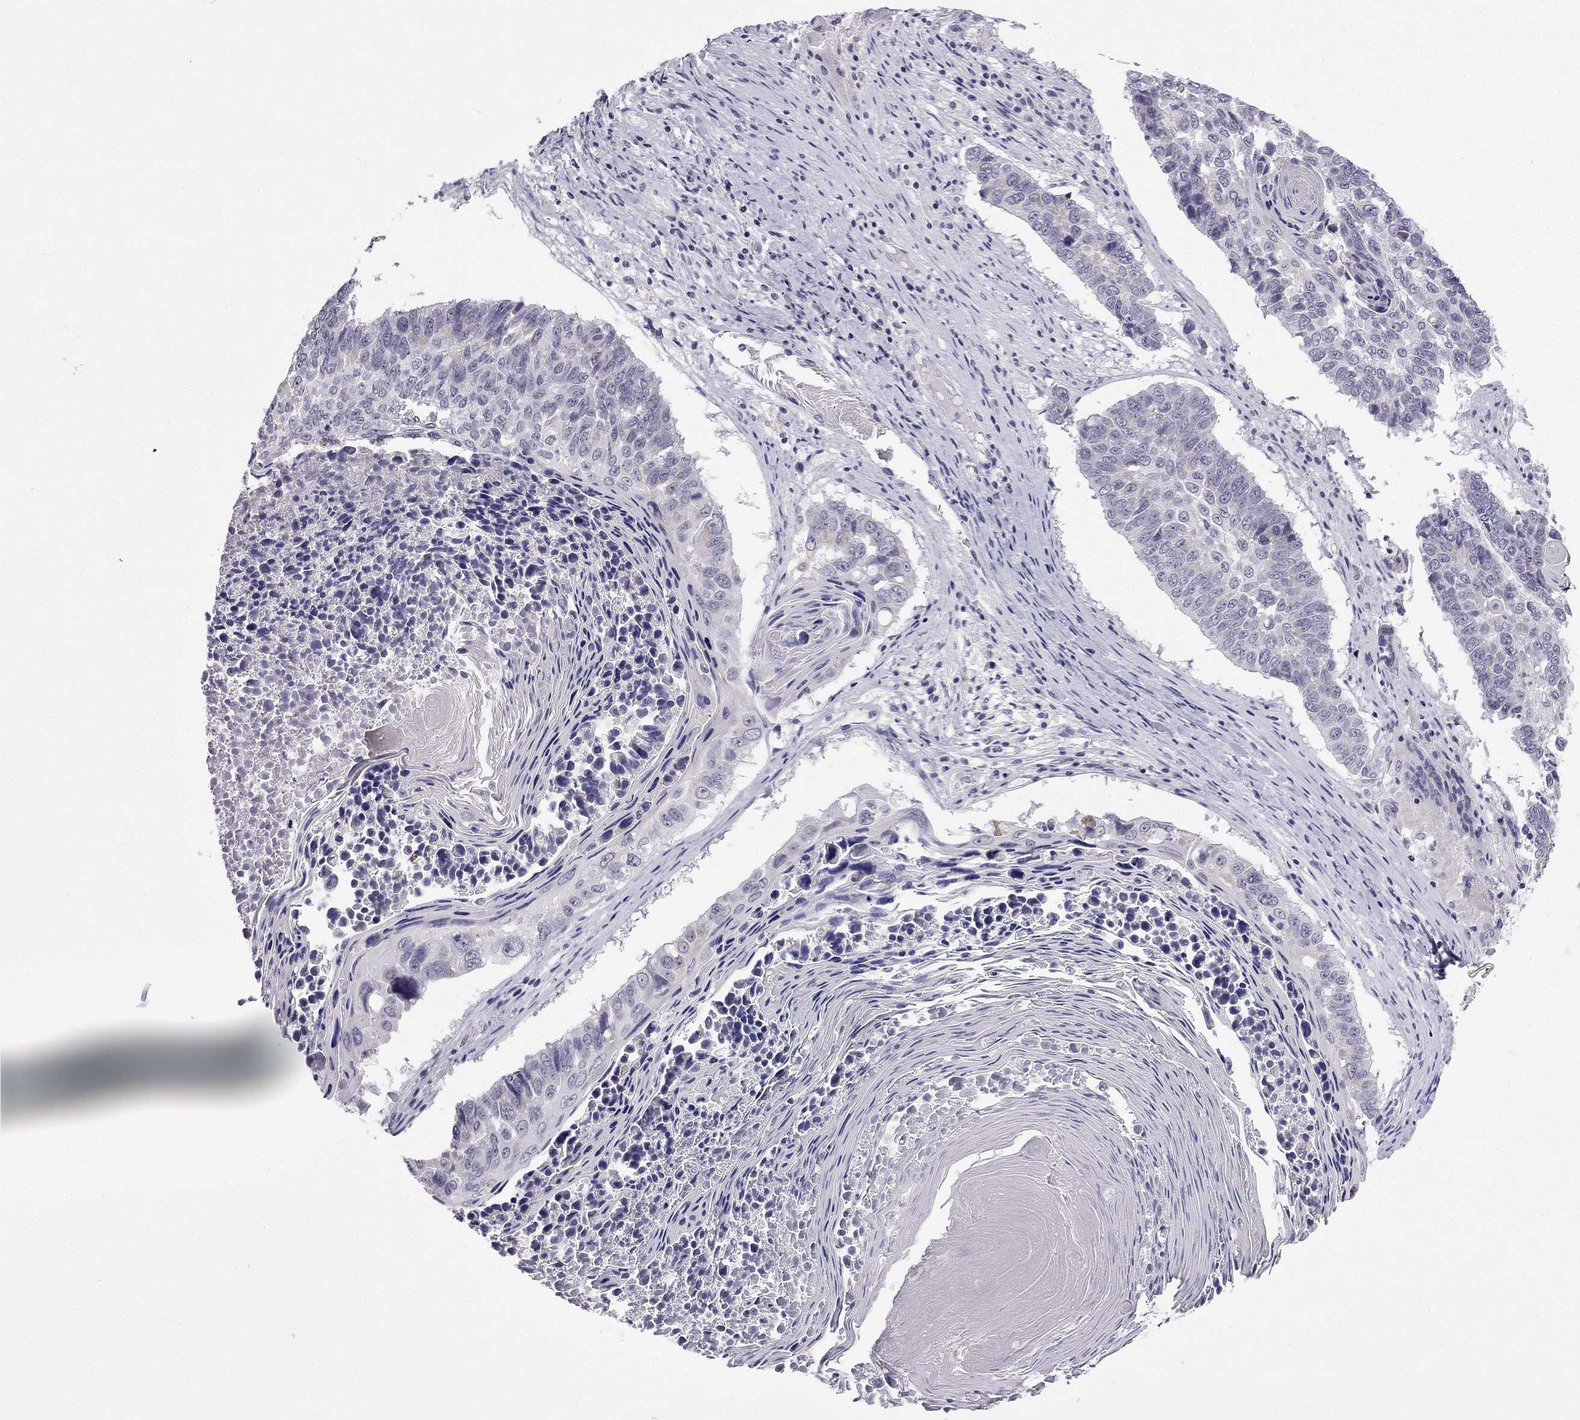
{"staining": {"intensity": "negative", "quantity": "none", "location": "none"}, "tissue": "lung cancer", "cell_type": "Tumor cells", "image_type": "cancer", "snomed": [{"axis": "morphology", "description": "Squamous cell carcinoma, NOS"}, {"axis": "topography", "description": "Lung"}], "caption": "DAB (3,3'-diaminobenzidine) immunohistochemical staining of human squamous cell carcinoma (lung) displays no significant staining in tumor cells.", "gene": "C5orf49", "patient": {"sex": "male", "age": 73}}